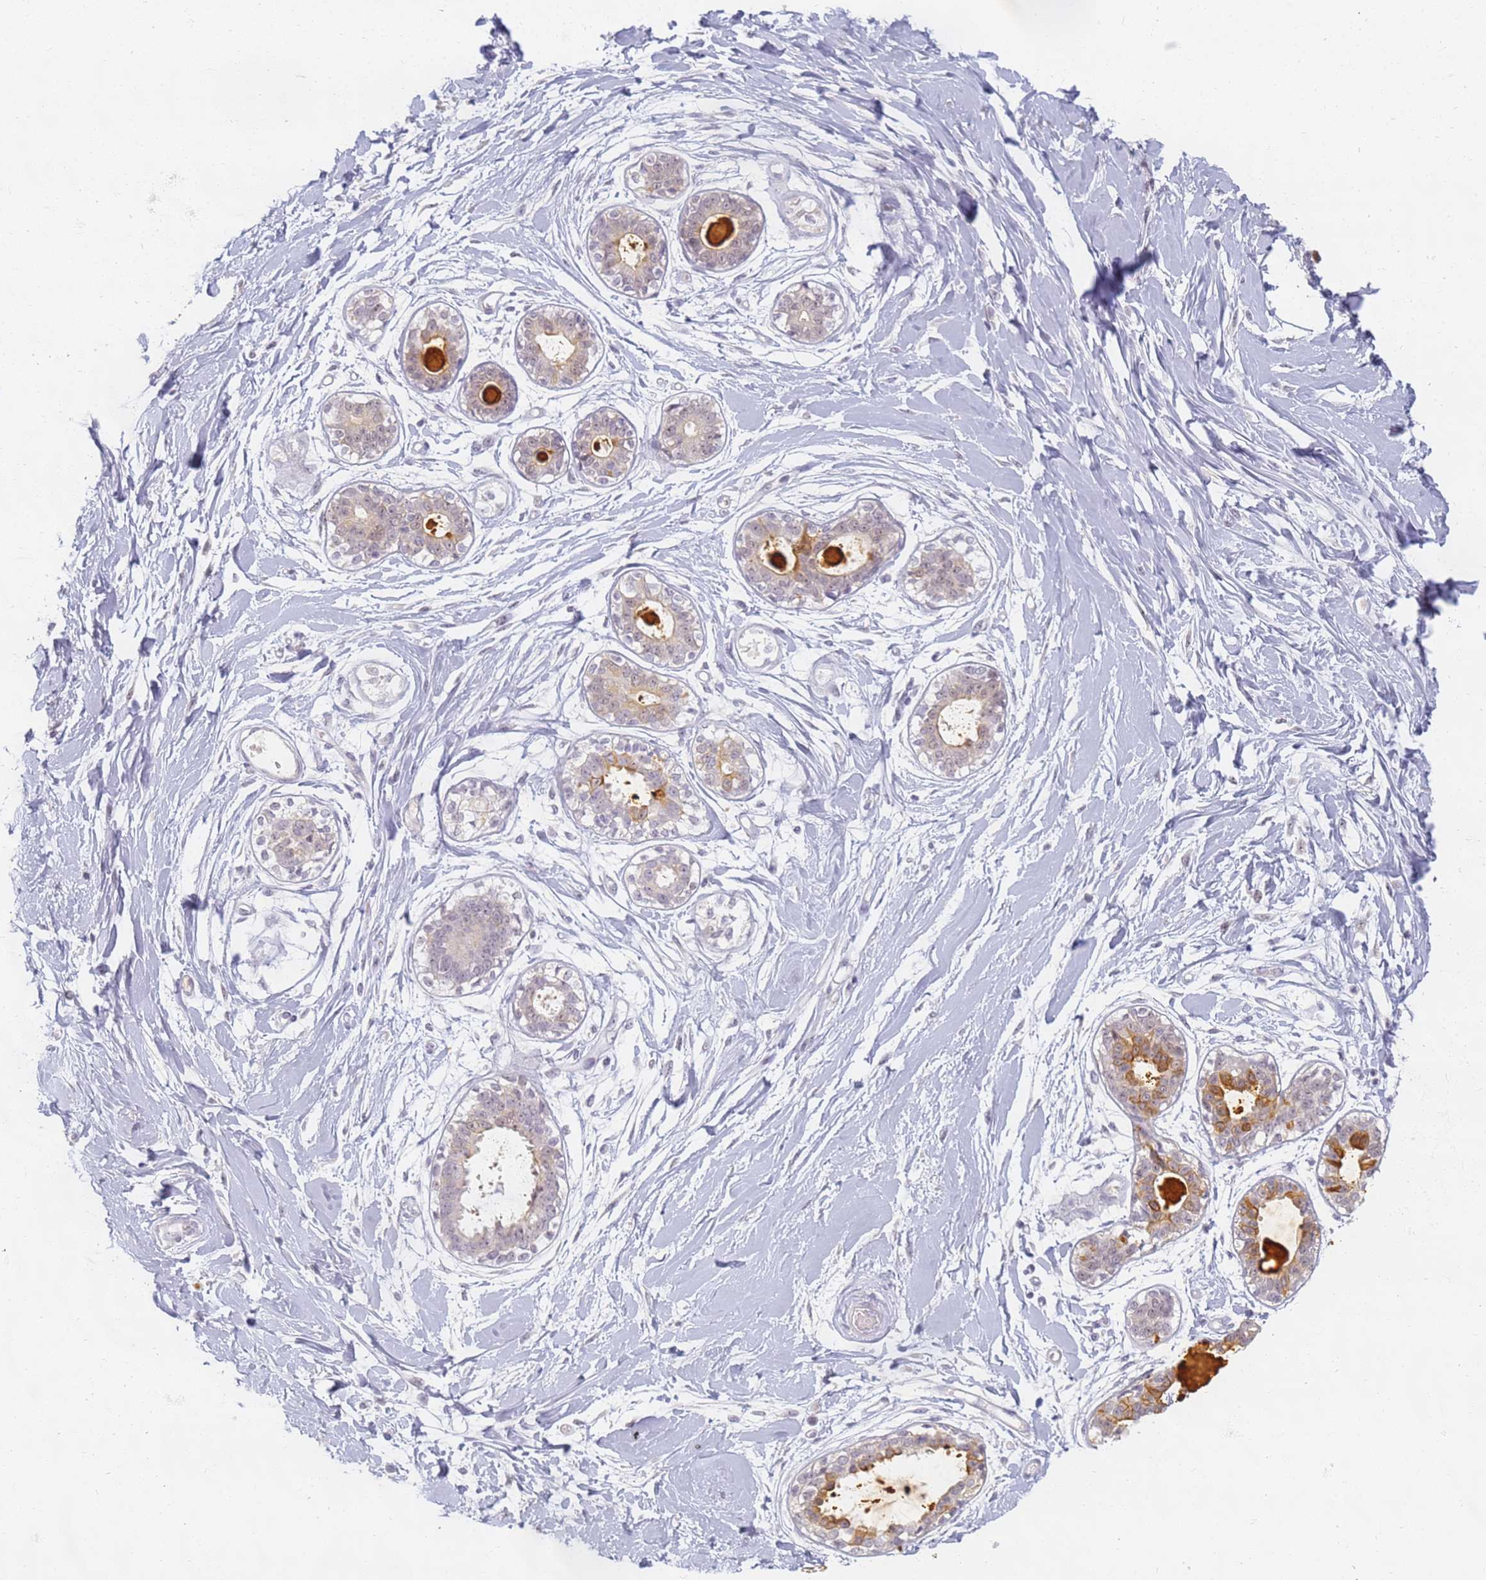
{"staining": {"intensity": "negative", "quantity": "none", "location": "none"}, "tissue": "breast", "cell_type": "Adipocytes", "image_type": "normal", "snomed": [{"axis": "morphology", "description": "Normal tissue, NOS"}, {"axis": "topography", "description": "Breast"}], "caption": "IHC micrograph of unremarkable breast: breast stained with DAB demonstrates no significant protein positivity in adipocytes. (Stains: DAB (3,3'-diaminobenzidine) immunohistochemistry with hematoxylin counter stain, Microscopy: brightfield microscopy at high magnification).", "gene": "SLC38A9", "patient": {"sex": "female", "age": 45}}